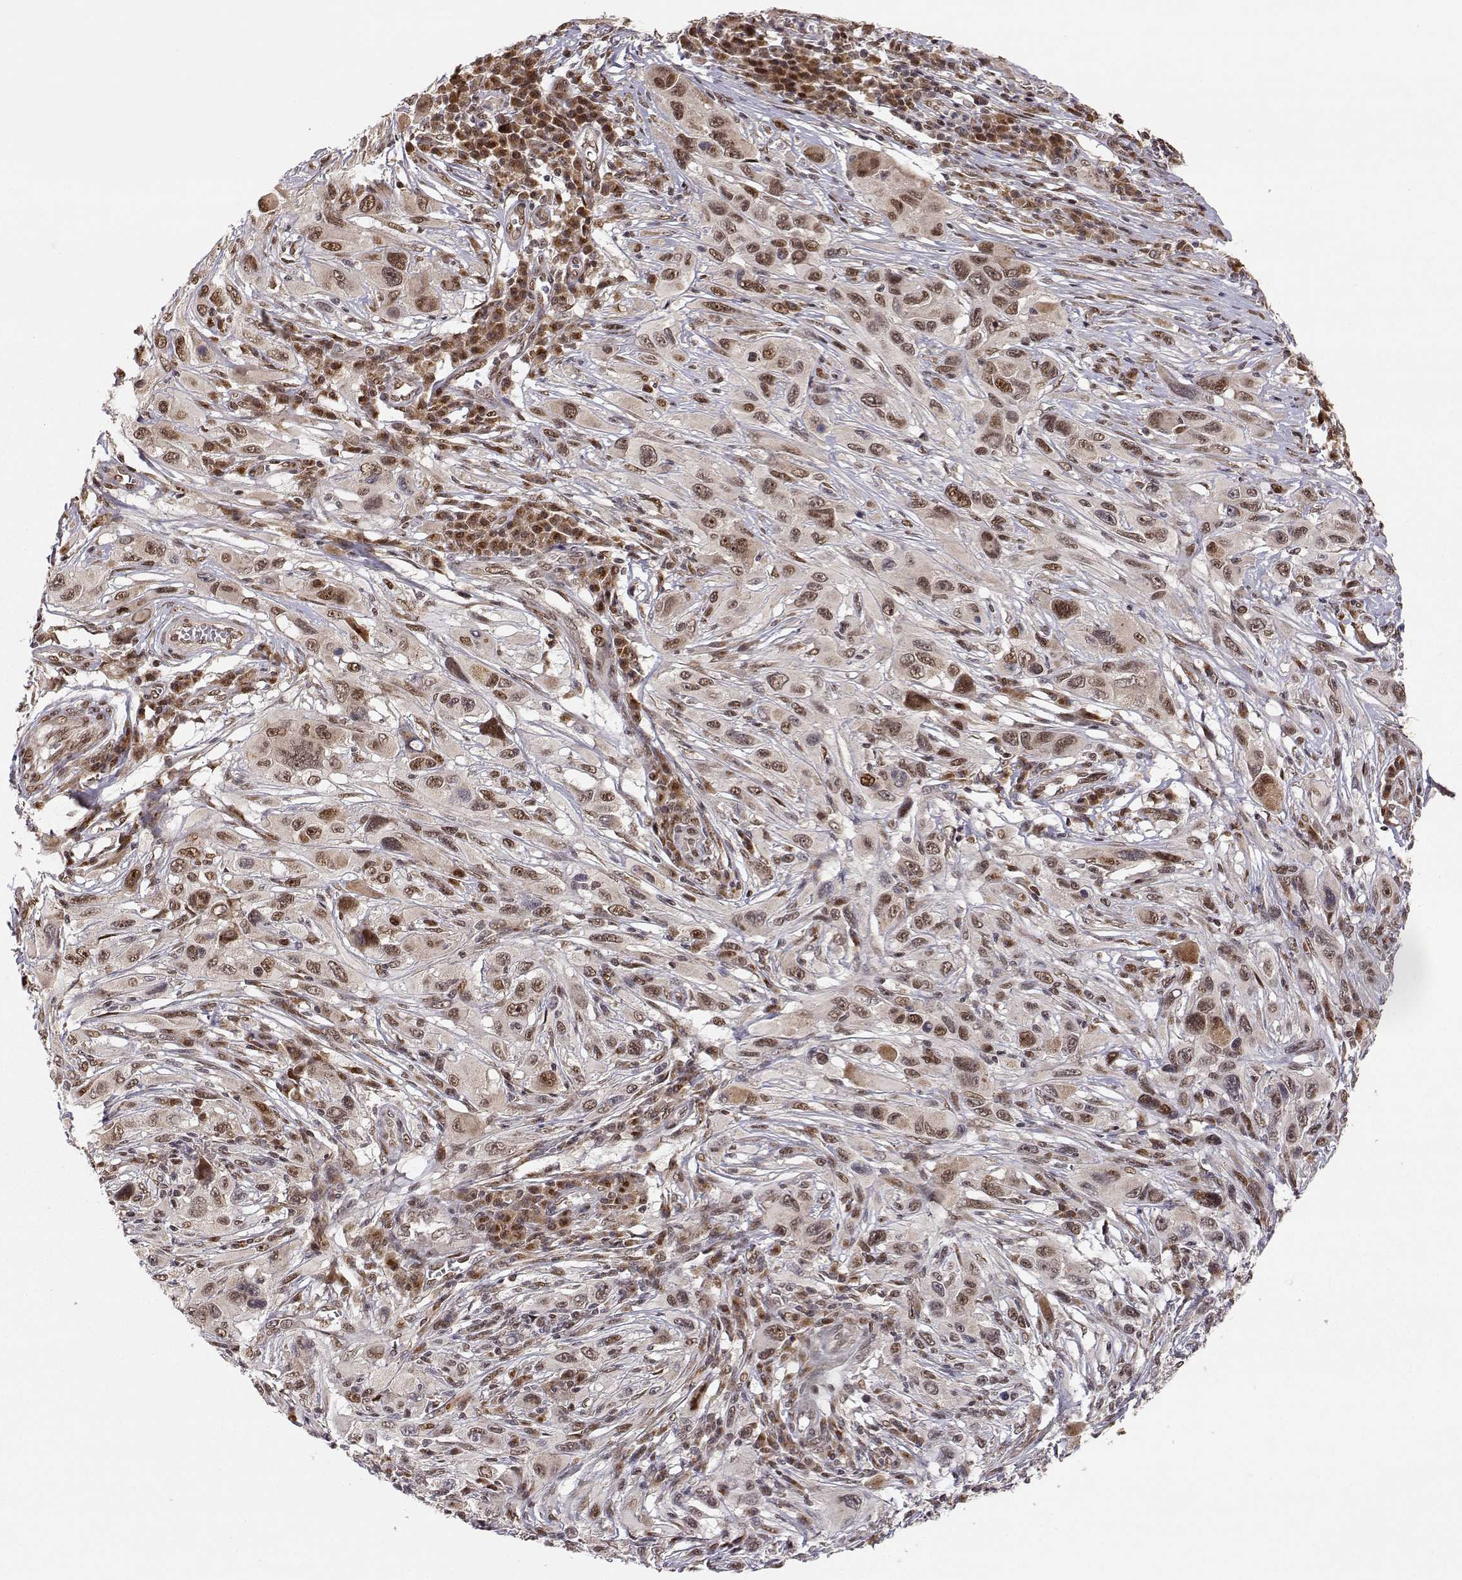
{"staining": {"intensity": "moderate", "quantity": "<25%", "location": "nuclear"}, "tissue": "melanoma", "cell_type": "Tumor cells", "image_type": "cancer", "snomed": [{"axis": "morphology", "description": "Malignant melanoma, NOS"}, {"axis": "topography", "description": "Skin"}], "caption": "A brown stain labels moderate nuclear positivity of a protein in human malignant melanoma tumor cells.", "gene": "BRCA1", "patient": {"sex": "male", "age": 53}}